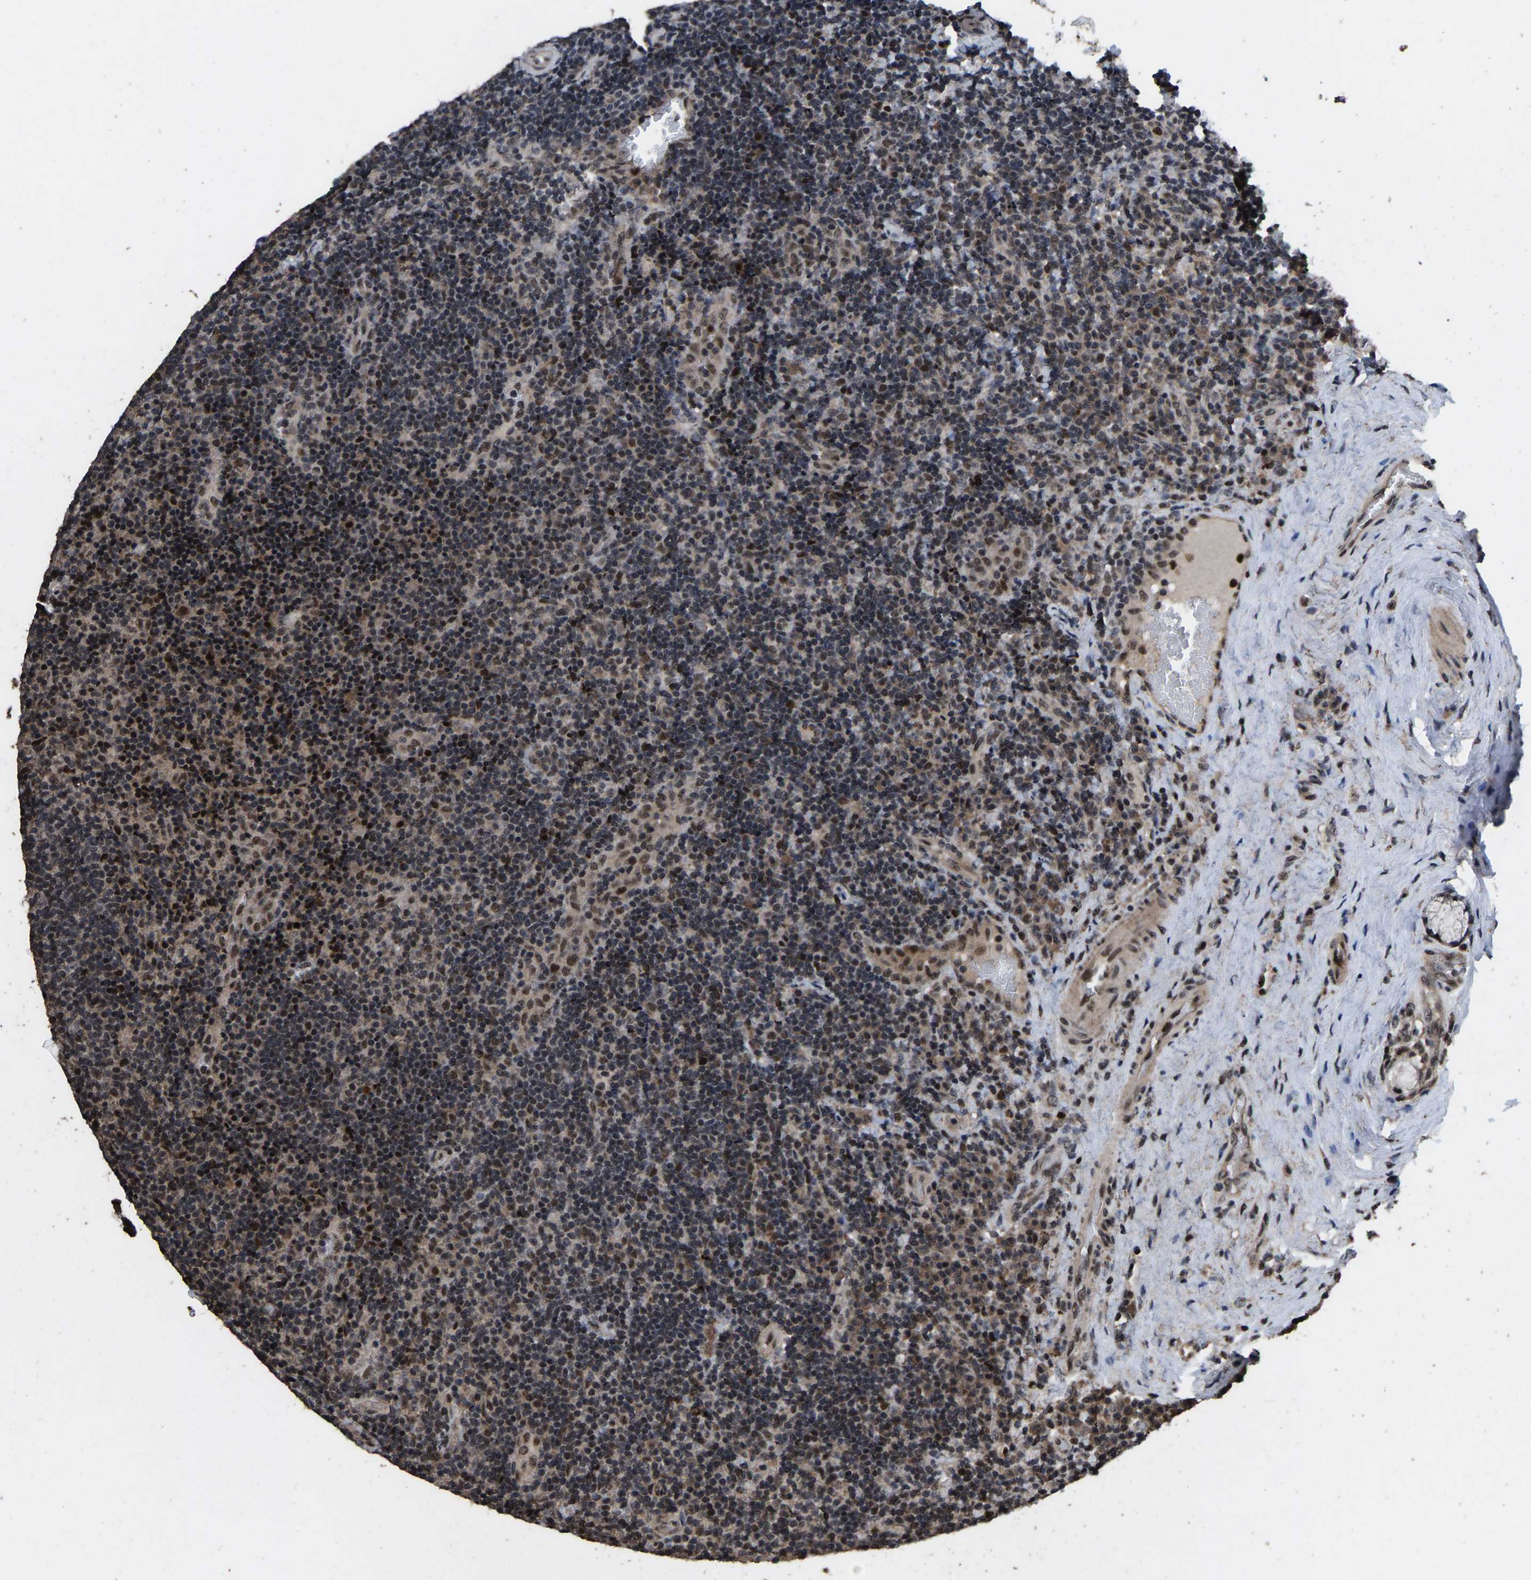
{"staining": {"intensity": "moderate", "quantity": "25%-75%", "location": "nuclear"}, "tissue": "lymphoma", "cell_type": "Tumor cells", "image_type": "cancer", "snomed": [{"axis": "morphology", "description": "Malignant lymphoma, non-Hodgkin's type, High grade"}, {"axis": "topography", "description": "Tonsil"}], "caption": "Lymphoma stained with immunohistochemistry (IHC) reveals moderate nuclear staining in approximately 25%-75% of tumor cells.", "gene": "HAUS6", "patient": {"sex": "female", "age": 36}}